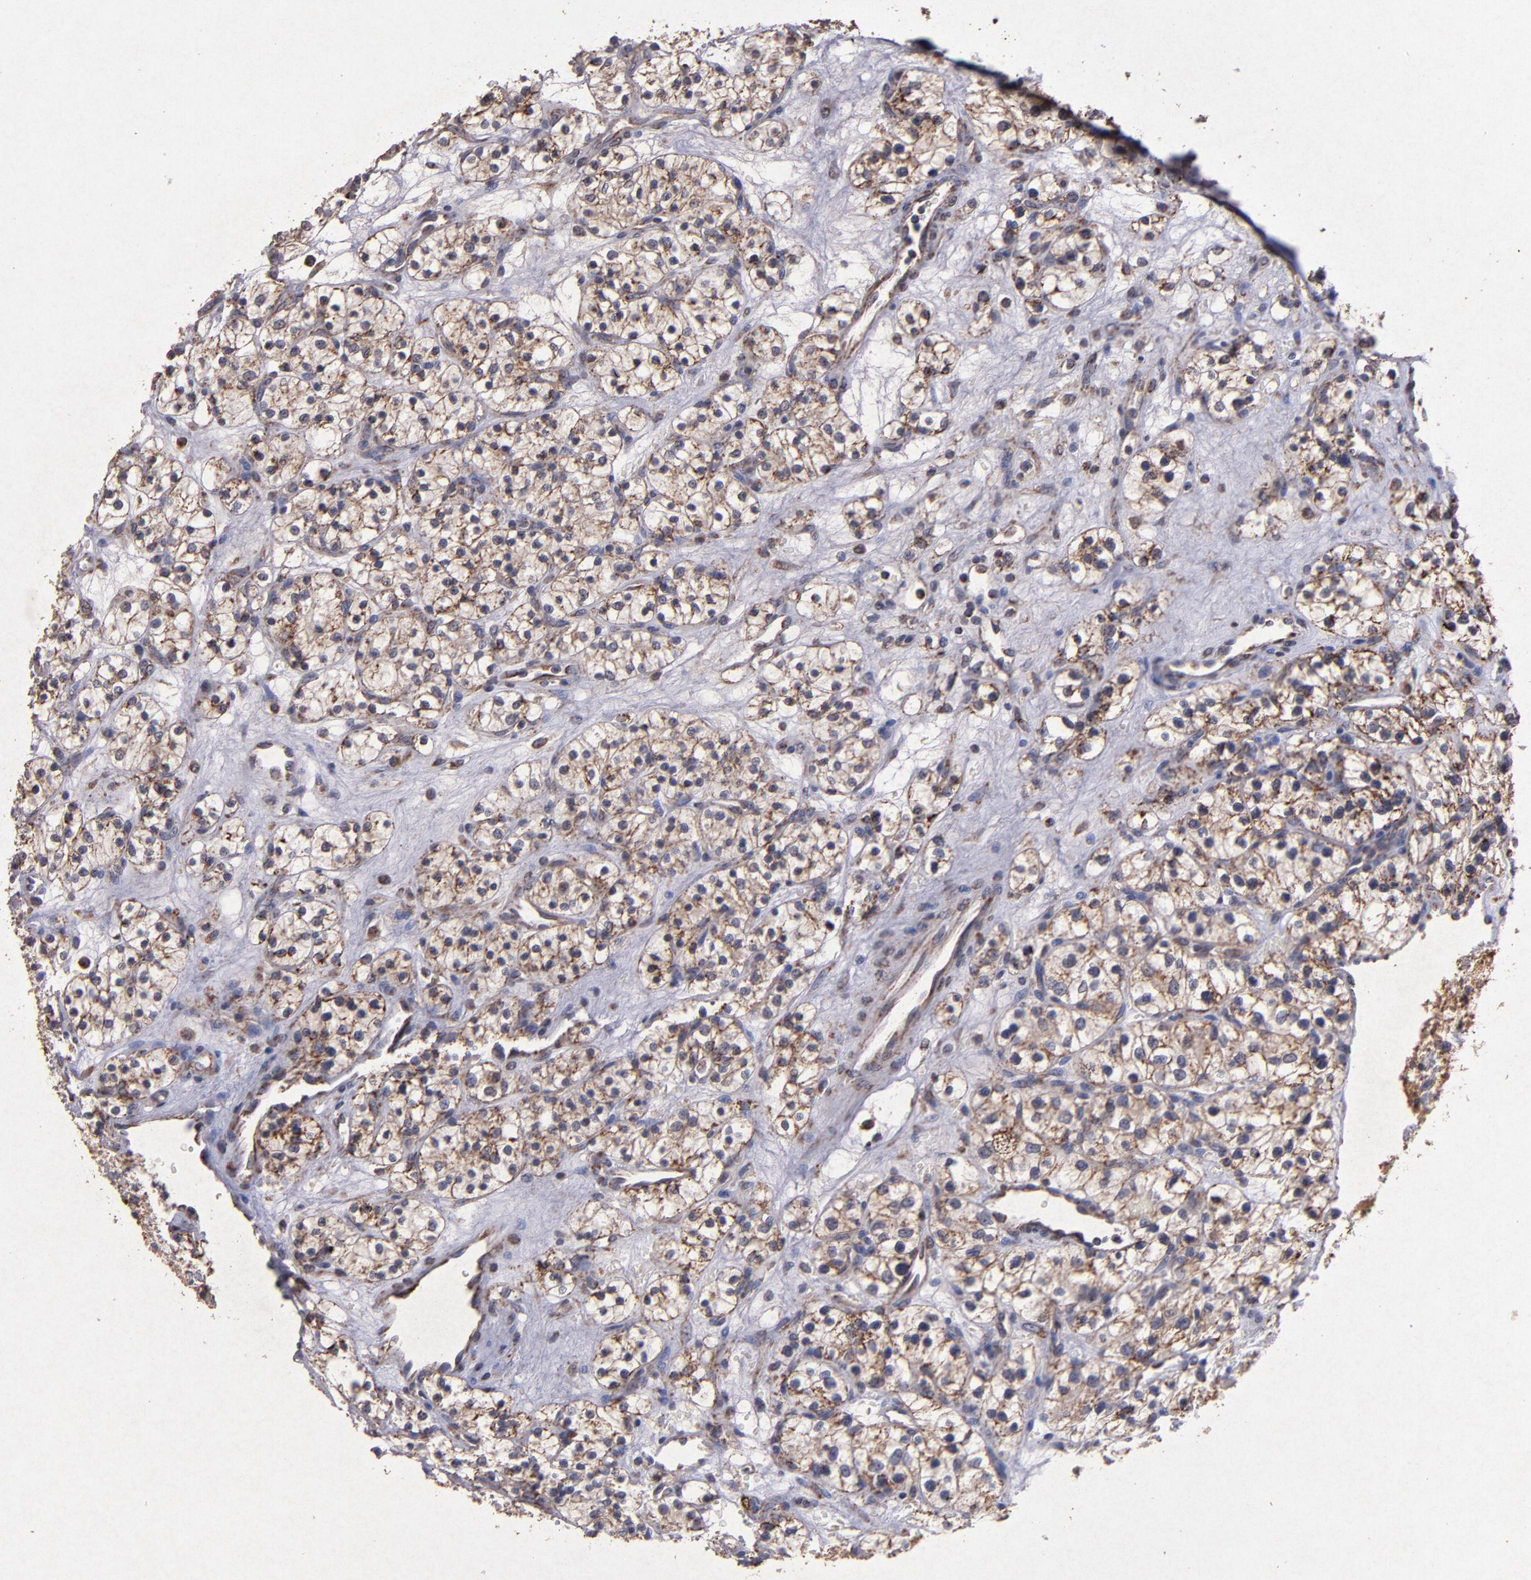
{"staining": {"intensity": "weak", "quantity": "25%-75%", "location": "cytoplasmic/membranous"}, "tissue": "renal cancer", "cell_type": "Tumor cells", "image_type": "cancer", "snomed": [{"axis": "morphology", "description": "Adenocarcinoma, NOS"}, {"axis": "topography", "description": "Kidney"}], "caption": "The histopathology image exhibits staining of renal cancer, revealing weak cytoplasmic/membranous protein staining (brown color) within tumor cells.", "gene": "TIMM9", "patient": {"sex": "female", "age": 60}}